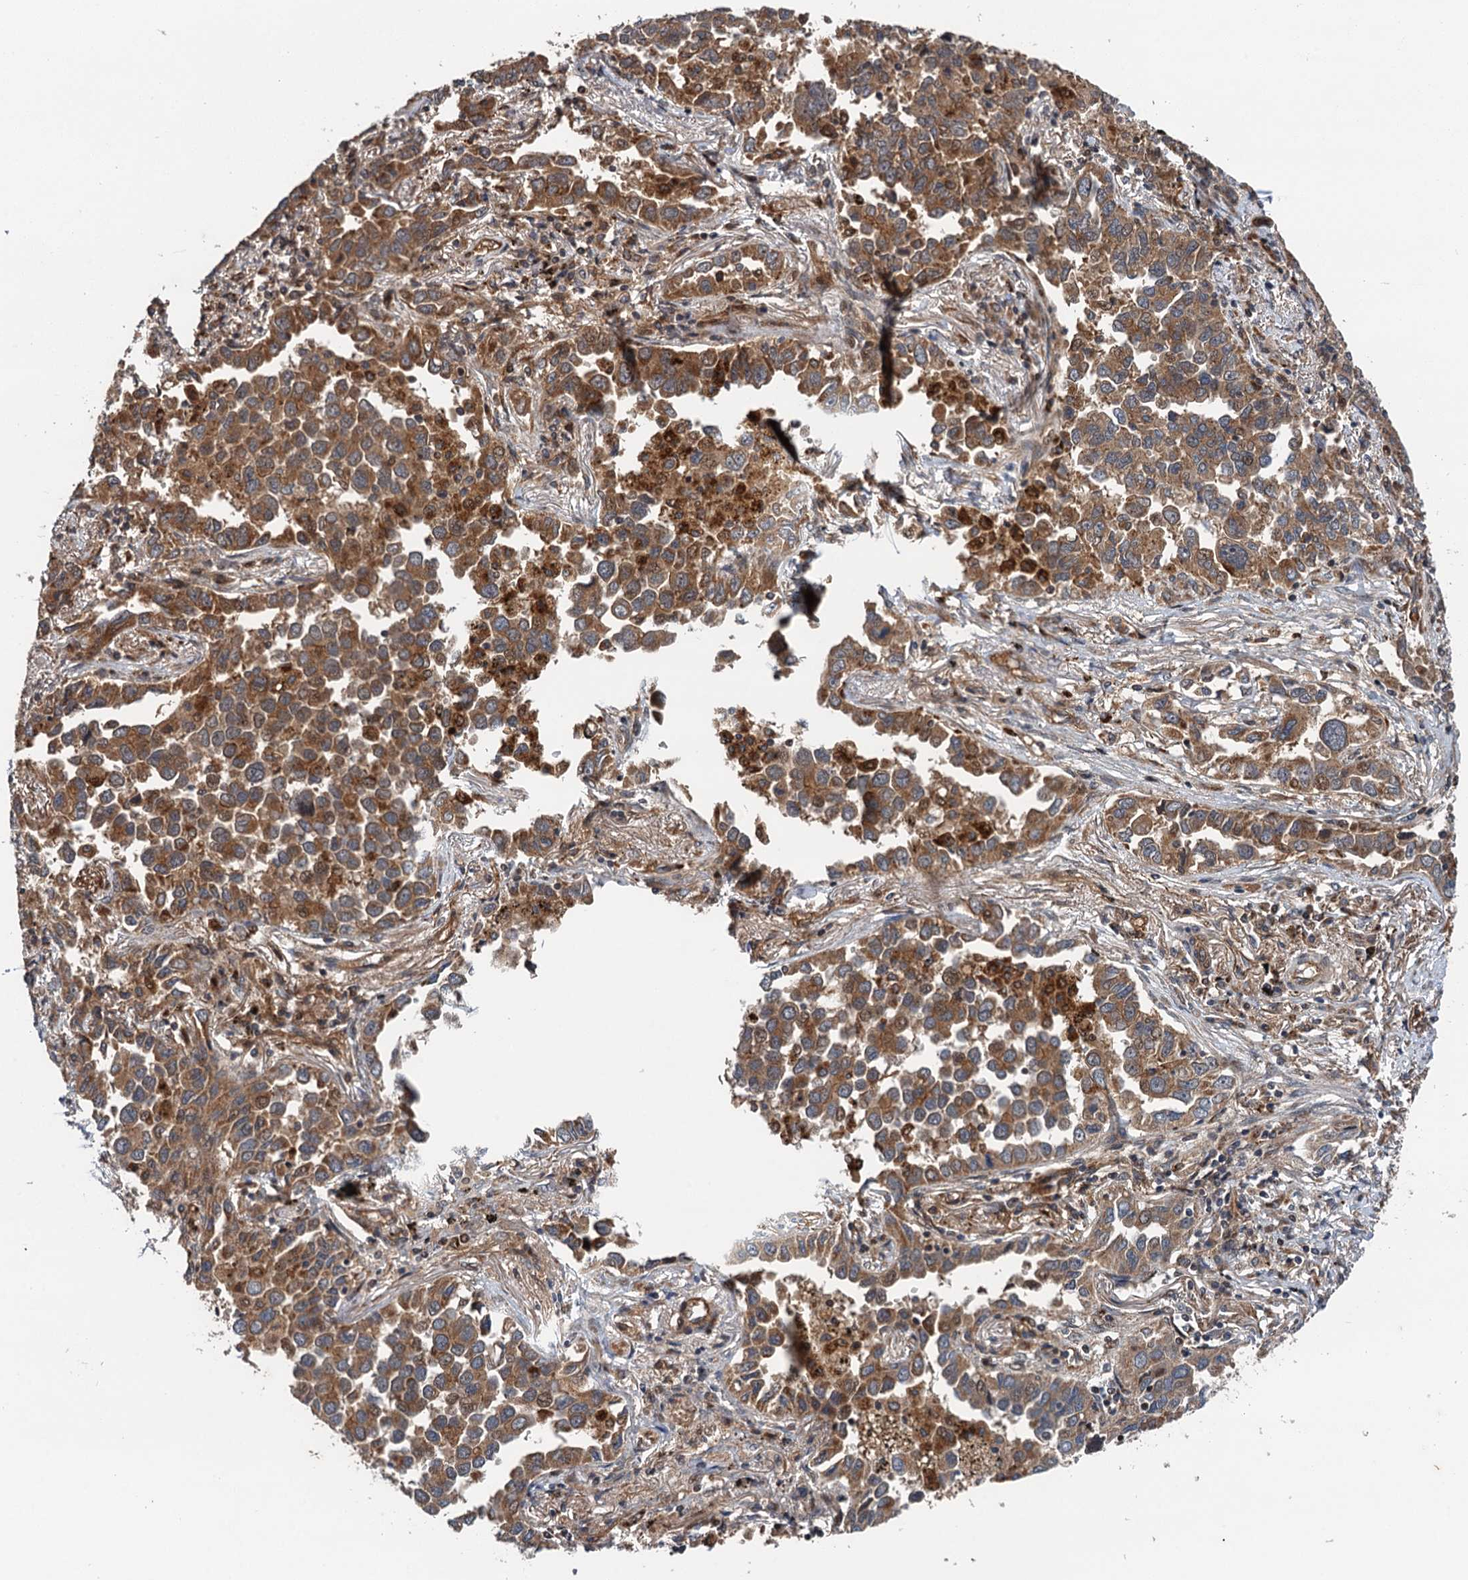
{"staining": {"intensity": "moderate", "quantity": ">75%", "location": "cytoplasmic/membranous"}, "tissue": "lung cancer", "cell_type": "Tumor cells", "image_type": "cancer", "snomed": [{"axis": "morphology", "description": "Adenocarcinoma, NOS"}, {"axis": "topography", "description": "Lung"}], "caption": "IHC image of lung adenocarcinoma stained for a protein (brown), which exhibits medium levels of moderate cytoplasmic/membranous expression in approximately >75% of tumor cells.", "gene": "NLRP10", "patient": {"sex": "male", "age": 67}}